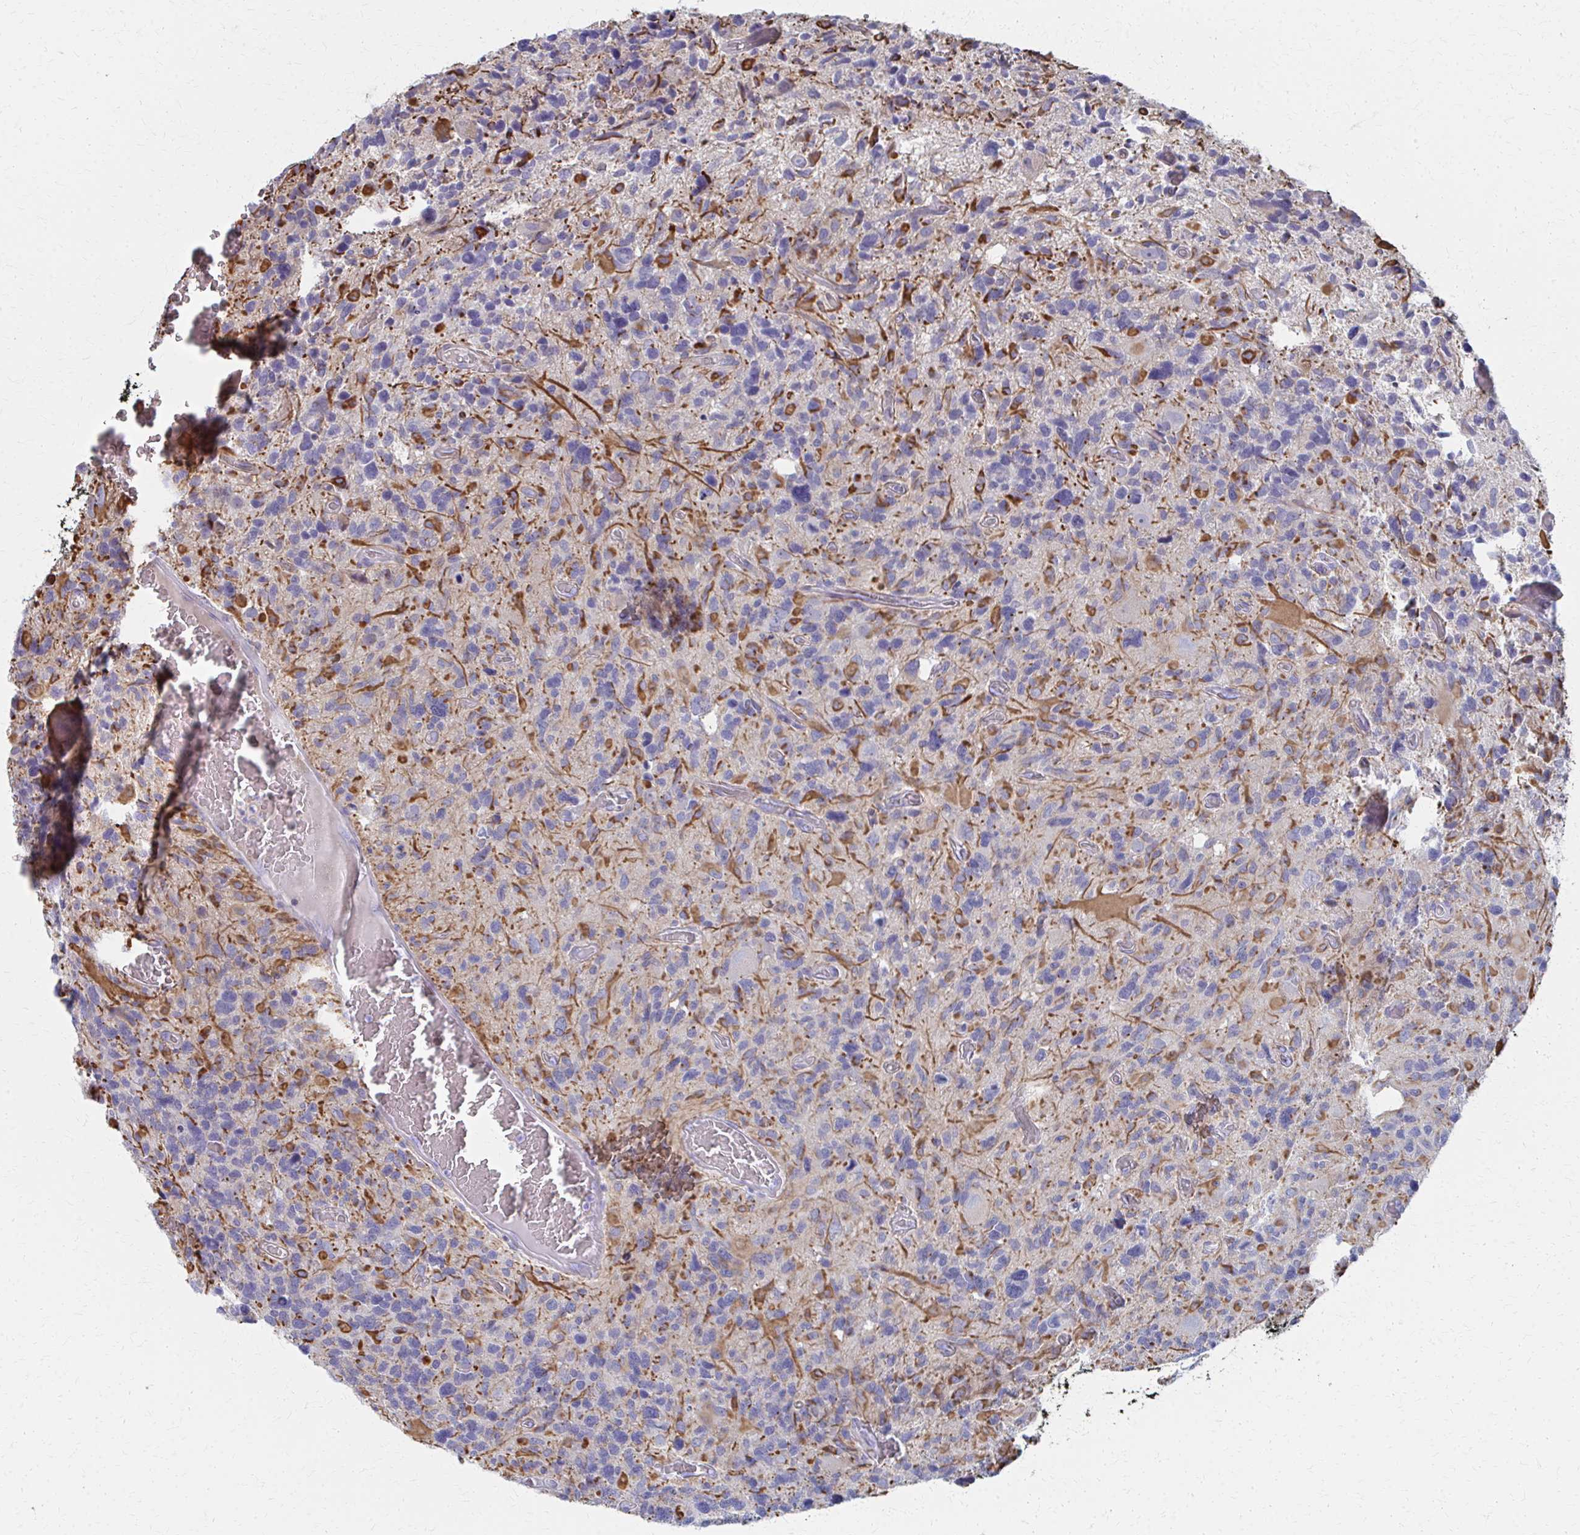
{"staining": {"intensity": "moderate", "quantity": "<25%", "location": "cytoplasmic/membranous"}, "tissue": "glioma", "cell_type": "Tumor cells", "image_type": "cancer", "snomed": [{"axis": "morphology", "description": "Glioma, malignant, High grade"}, {"axis": "topography", "description": "Brain"}], "caption": "About <25% of tumor cells in human malignant glioma (high-grade) reveal moderate cytoplasmic/membranous protein expression as visualized by brown immunohistochemical staining.", "gene": "MS4A2", "patient": {"sex": "male", "age": 49}}